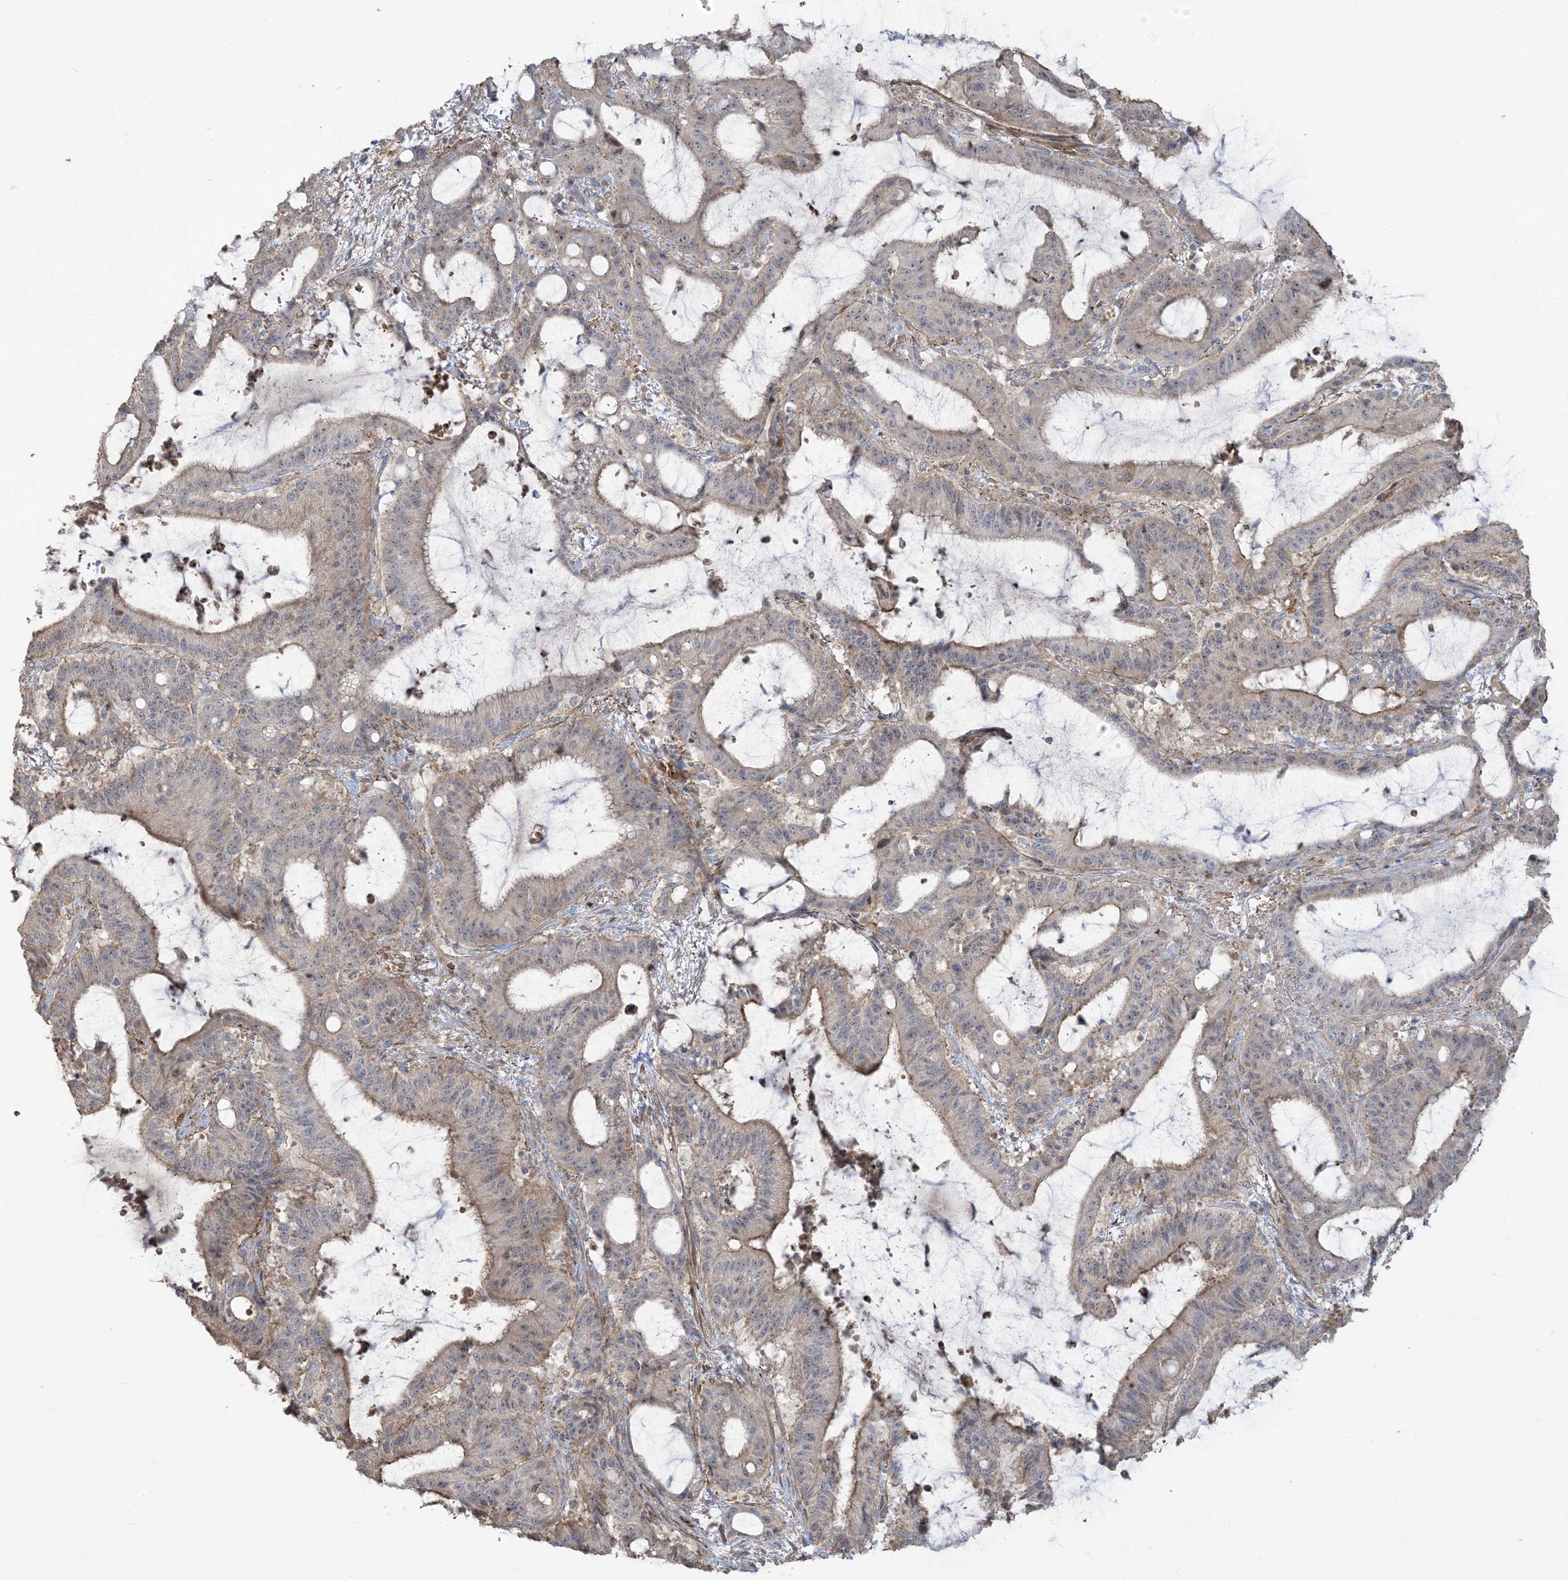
{"staining": {"intensity": "weak", "quantity": "25%-75%", "location": "cytoplasmic/membranous"}, "tissue": "liver cancer", "cell_type": "Tumor cells", "image_type": "cancer", "snomed": [{"axis": "morphology", "description": "Normal tissue, NOS"}, {"axis": "morphology", "description": "Cholangiocarcinoma"}, {"axis": "topography", "description": "Liver"}, {"axis": "topography", "description": "Peripheral nerve tissue"}], "caption": "Weak cytoplasmic/membranous positivity is present in about 25%-75% of tumor cells in cholangiocarcinoma (liver).", "gene": "KLHL18", "patient": {"sex": "female", "age": 73}}